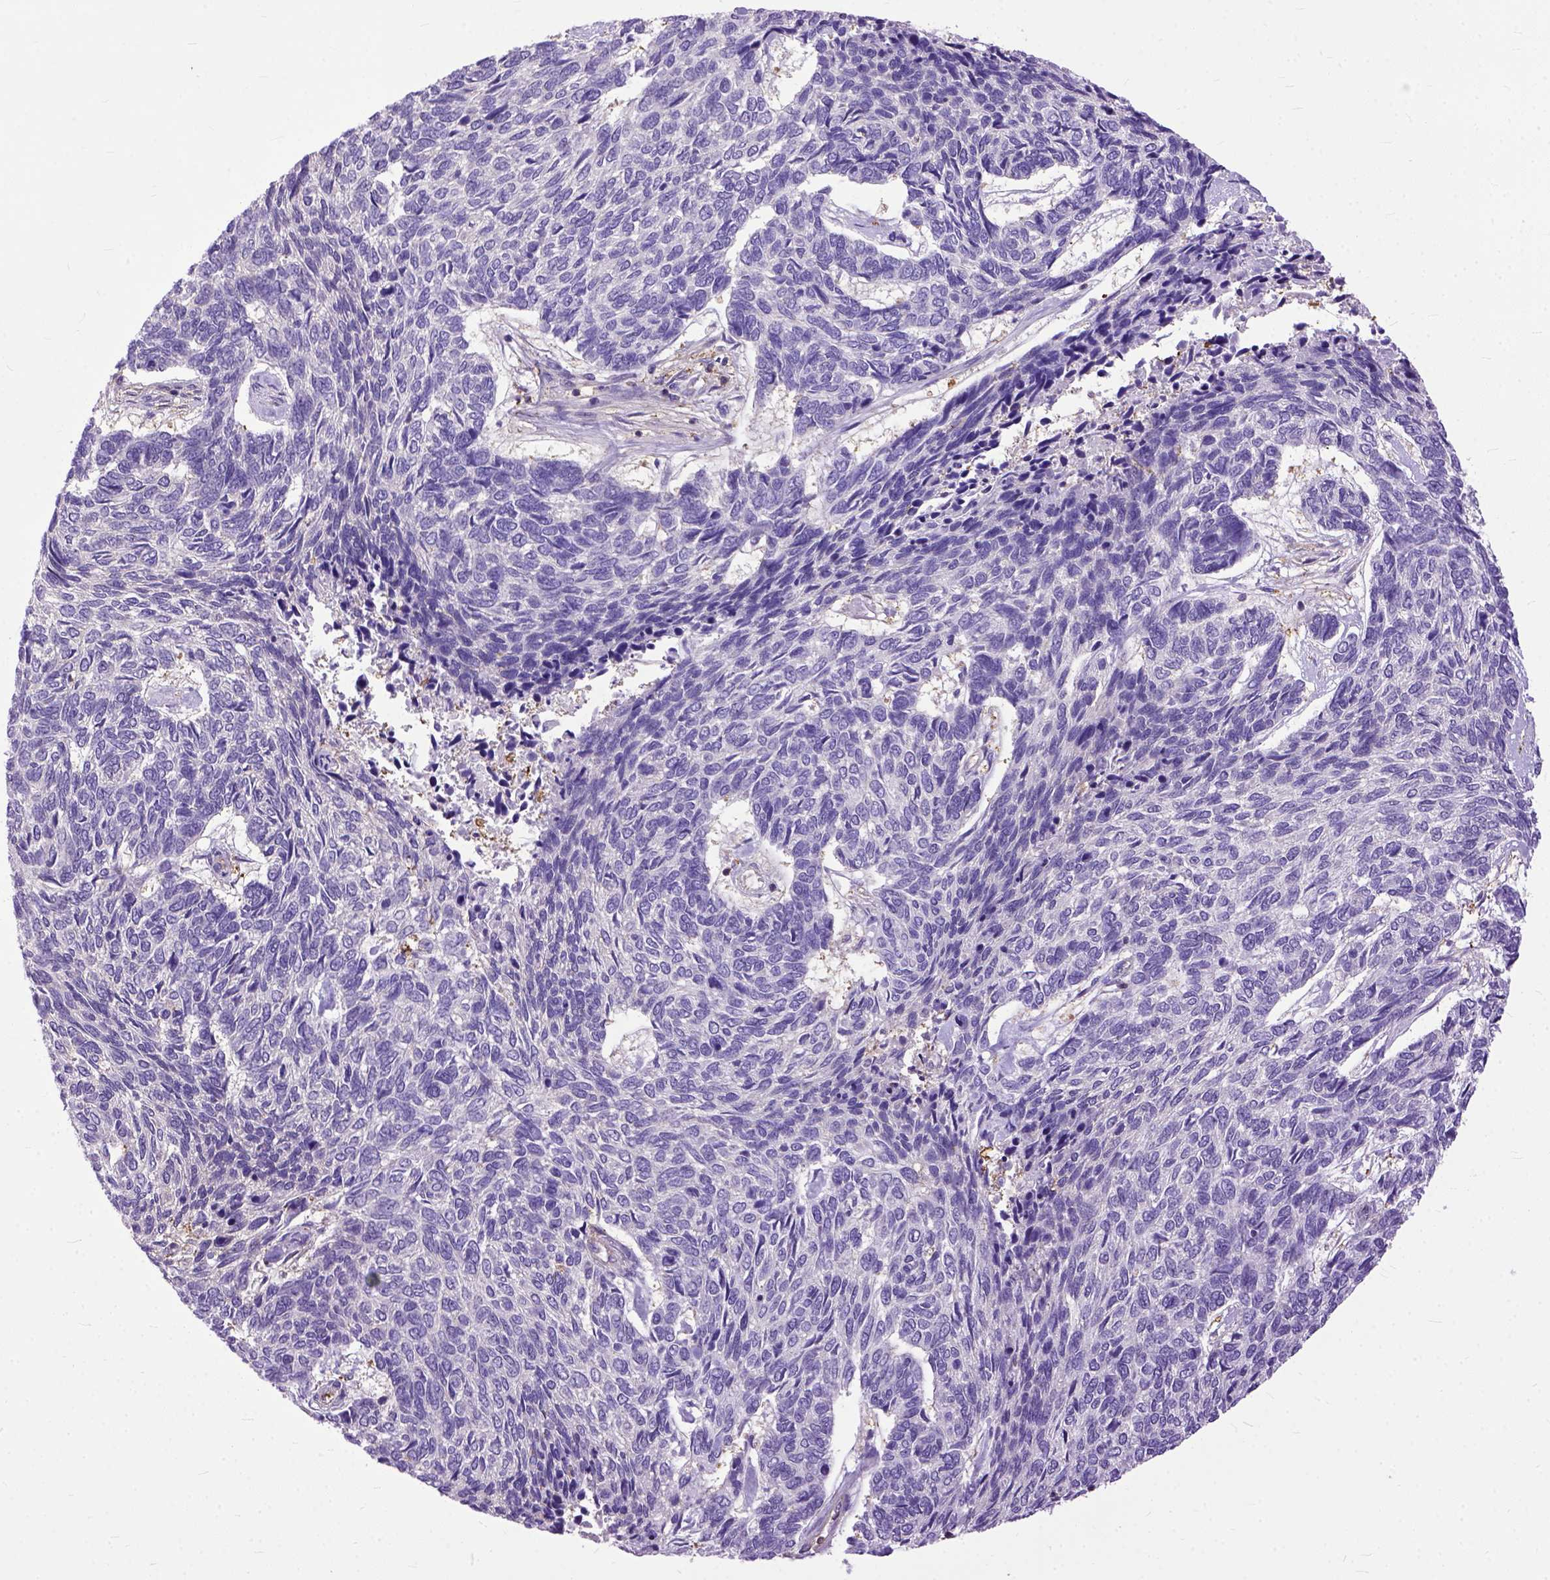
{"staining": {"intensity": "negative", "quantity": "none", "location": "none"}, "tissue": "skin cancer", "cell_type": "Tumor cells", "image_type": "cancer", "snomed": [{"axis": "morphology", "description": "Basal cell carcinoma"}, {"axis": "topography", "description": "Skin"}], "caption": "A histopathology image of basal cell carcinoma (skin) stained for a protein reveals no brown staining in tumor cells.", "gene": "NAMPT", "patient": {"sex": "female", "age": 65}}